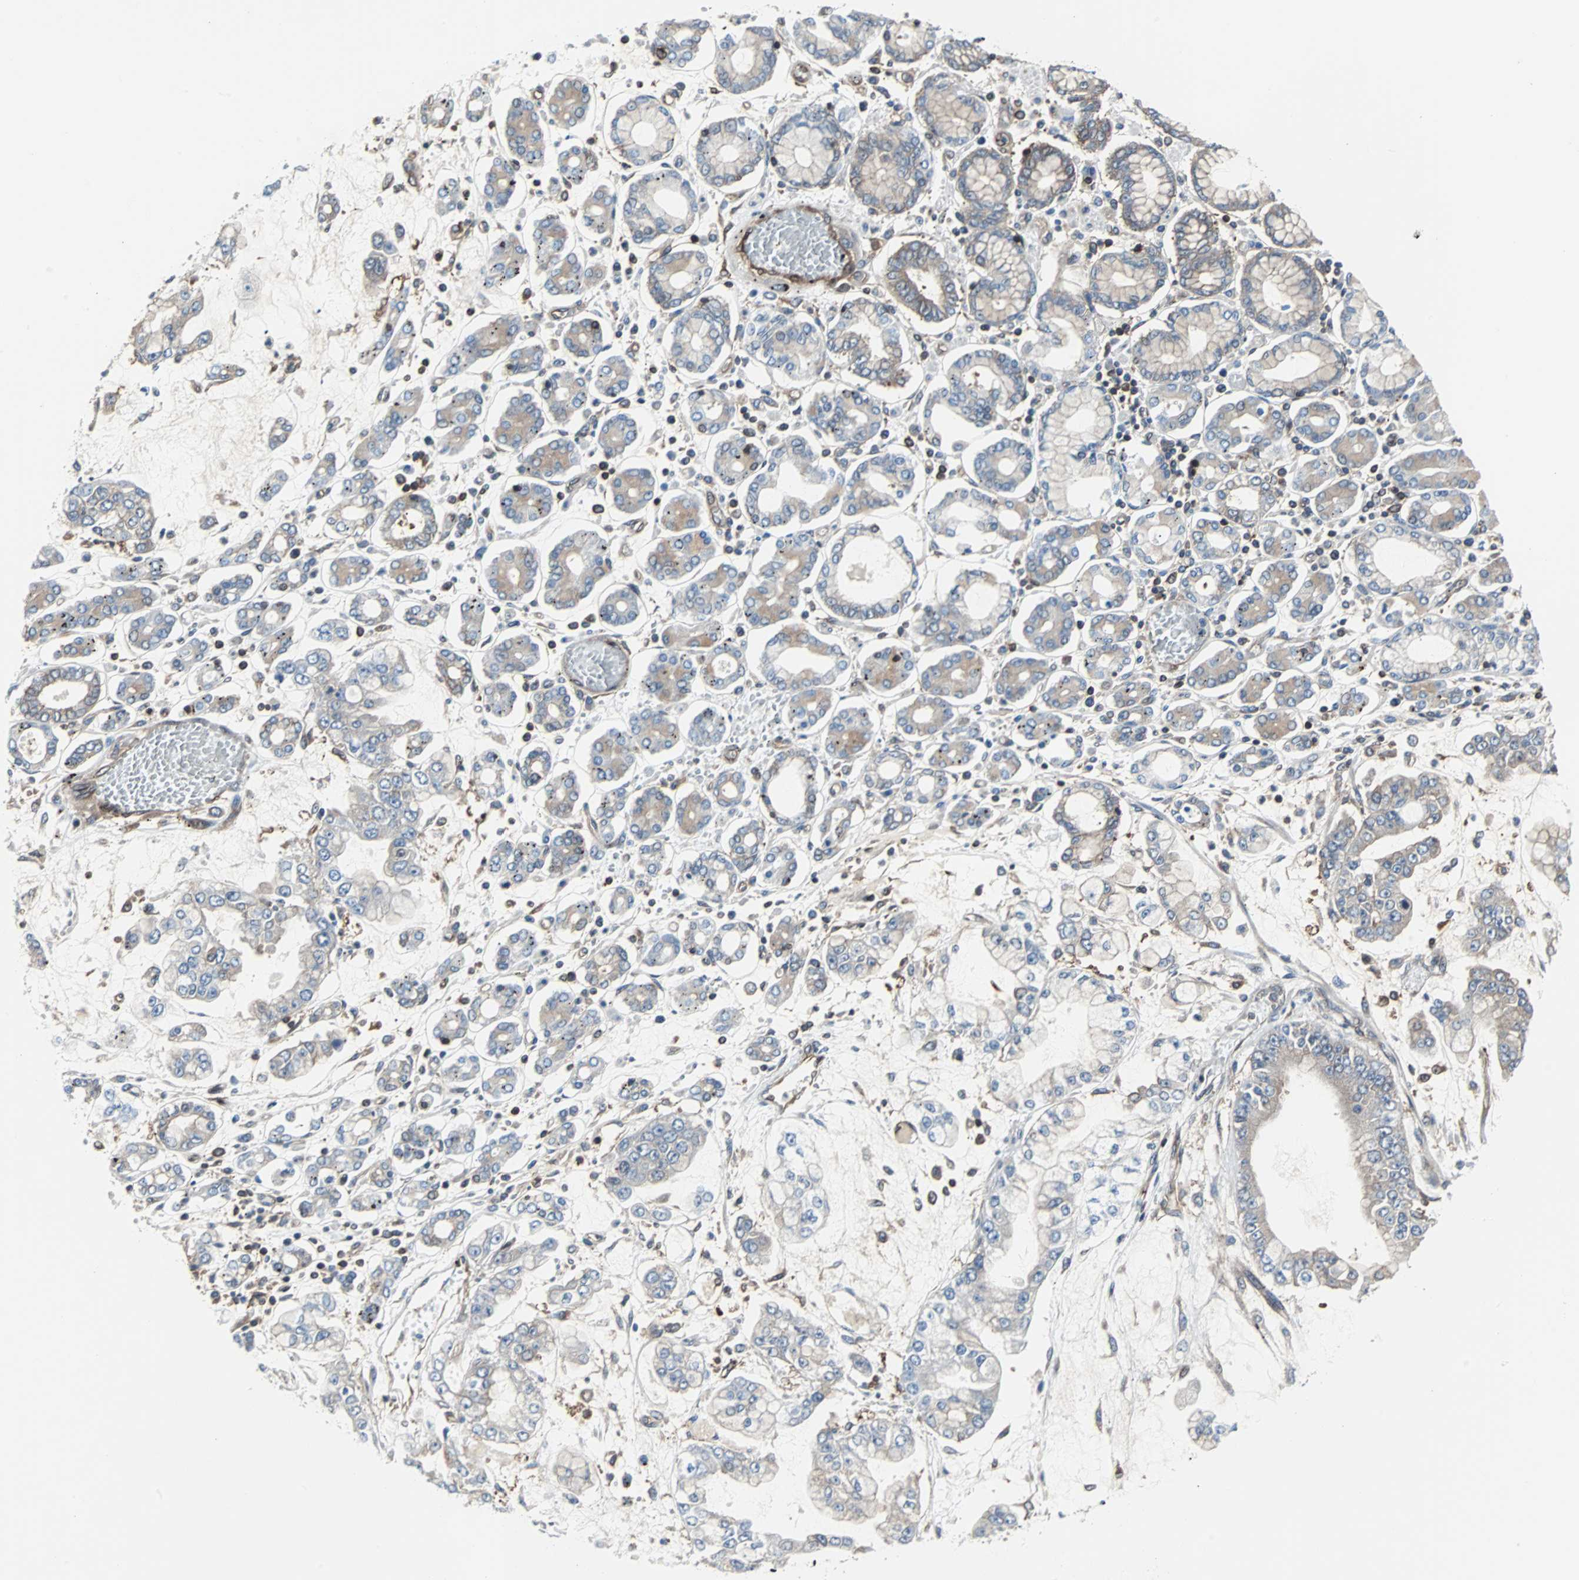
{"staining": {"intensity": "weak", "quantity": ">75%", "location": "cytoplasmic/membranous"}, "tissue": "stomach cancer", "cell_type": "Tumor cells", "image_type": "cancer", "snomed": [{"axis": "morphology", "description": "Normal tissue, NOS"}, {"axis": "morphology", "description": "Adenocarcinoma, NOS"}, {"axis": "topography", "description": "Stomach, upper"}, {"axis": "topography", "description": "Stomach"}], "caption": "Adenocarcinoma (stomach) stained for a protein exhibits weak cytoplasmic/membranous positivity in tumor cells.", "gene": "RELA", "patient": {"sex": "male", "age": 76}}